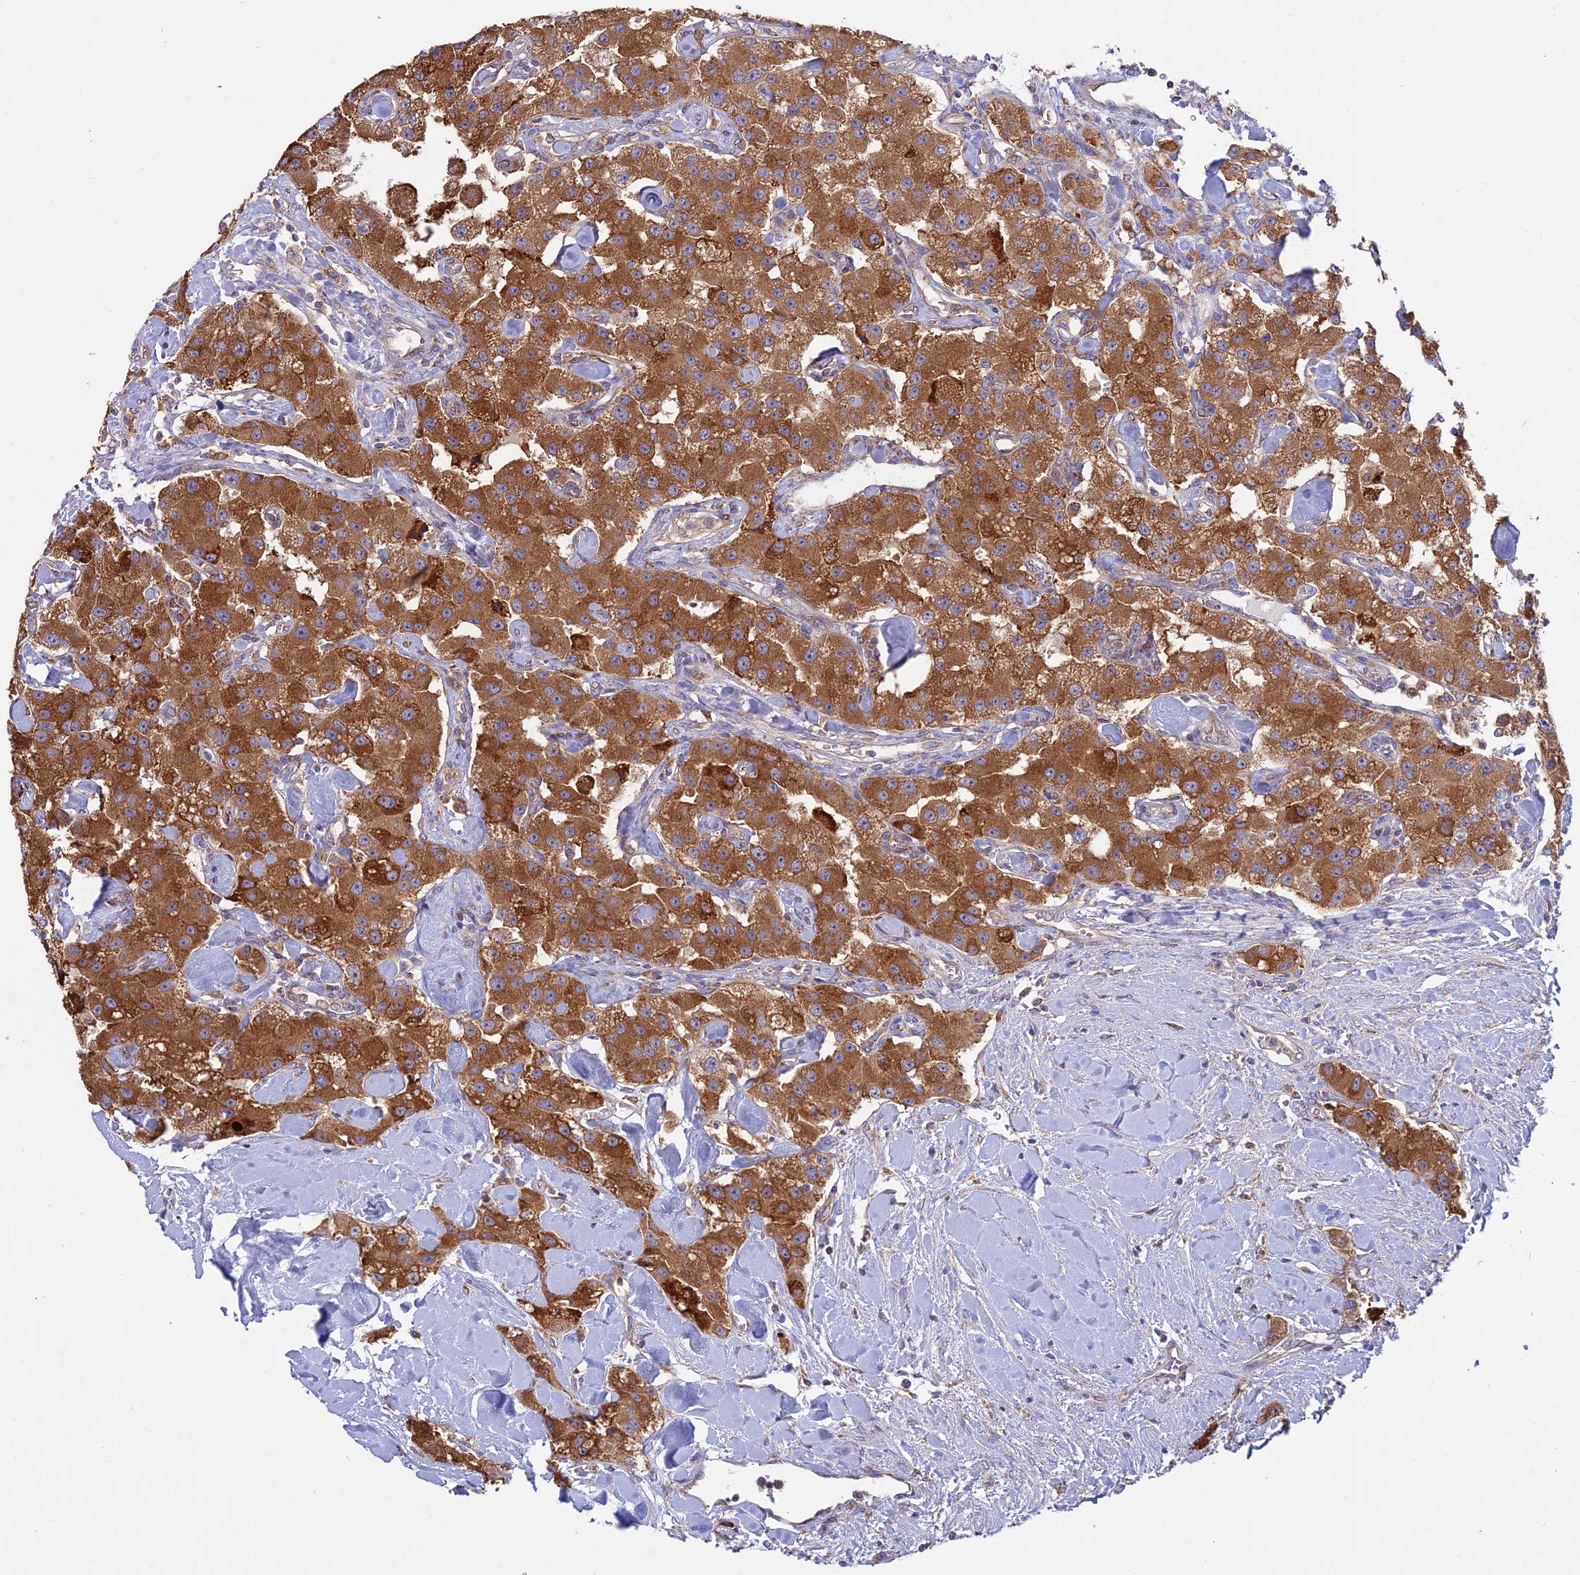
{"staining": {"intensity": "strong", "quantity": ">75%", "location": "cytoplasmic/membranous"}, "tissue": "carcinoid", "cell_type": "Tumor cells", "image_type": "cancer", "snomed": [{"axis": "morphology", "description": "Carcinoid, malignant, NOS"}, {"axis": "topography", "description": "Pancreas"}], "caption": "IHC (DAB (3,3'-diaminobenzidine)) staining of human malignant carcinoid exhibits strong cytoplasmic/membranous protein staining in approximately >75% of tumor cells.", "gene": "NXNL2", "patient": {"sex": "male", "age": 41}}